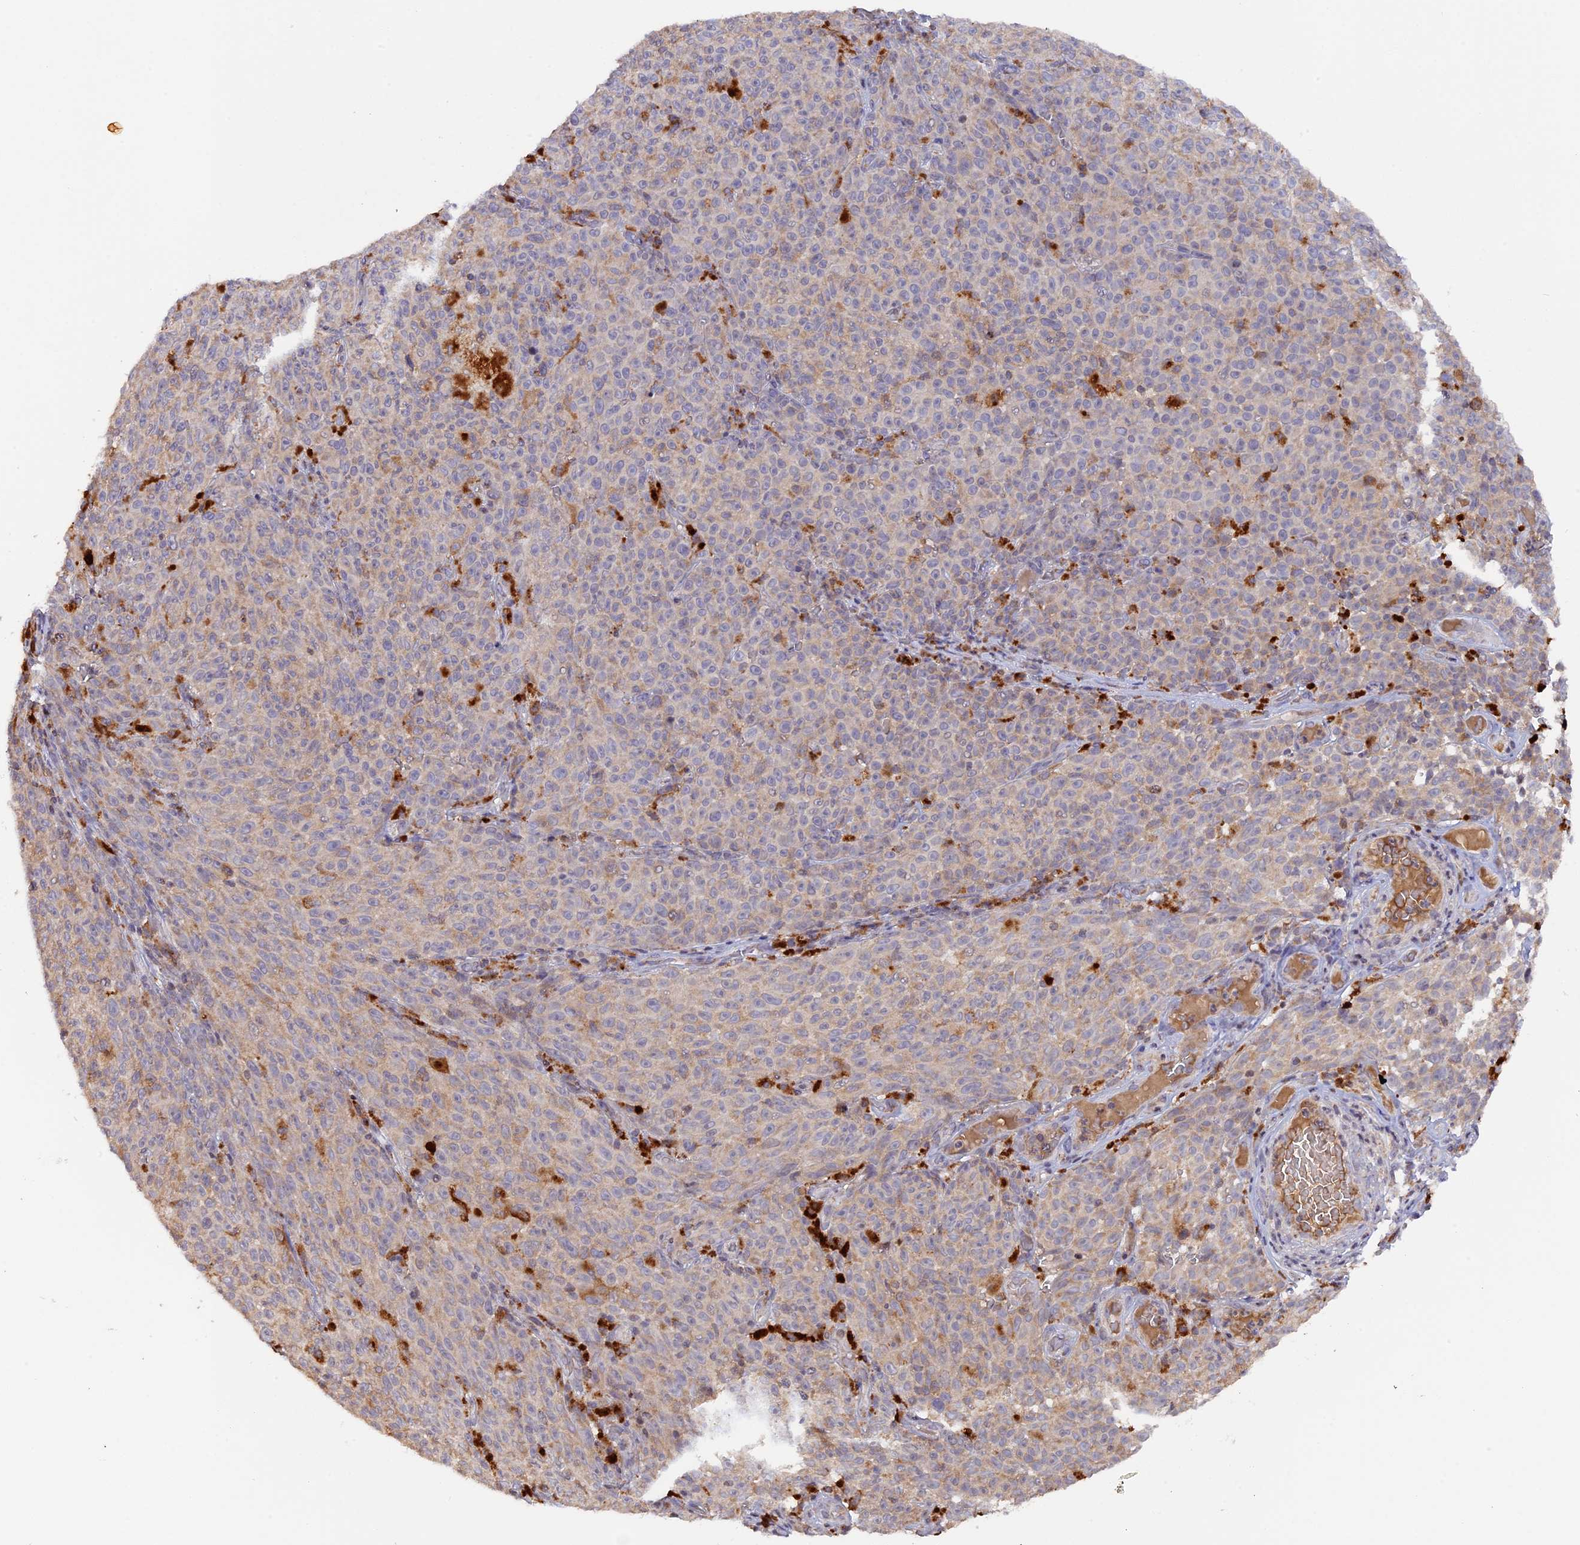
{"staining": {"intensity": "weak", "quantity": "<25%", "location": "cytoplasmic/membranous"}, "tissue": "melanoma", "cell_type": "Tumor cells", "image_type": "cancer", "snomed": [{"axis": "morphology", "description": "Malignant melanoma, NOS"}, {"axis": "topography", "description": "Skin"}], "caption": "Malignant melanoma was stained to show a protein in brown. There is no significant positivity in tumor cells.", "gene": "MPV17L", "patient": {"sex": "female", "age": 82}}